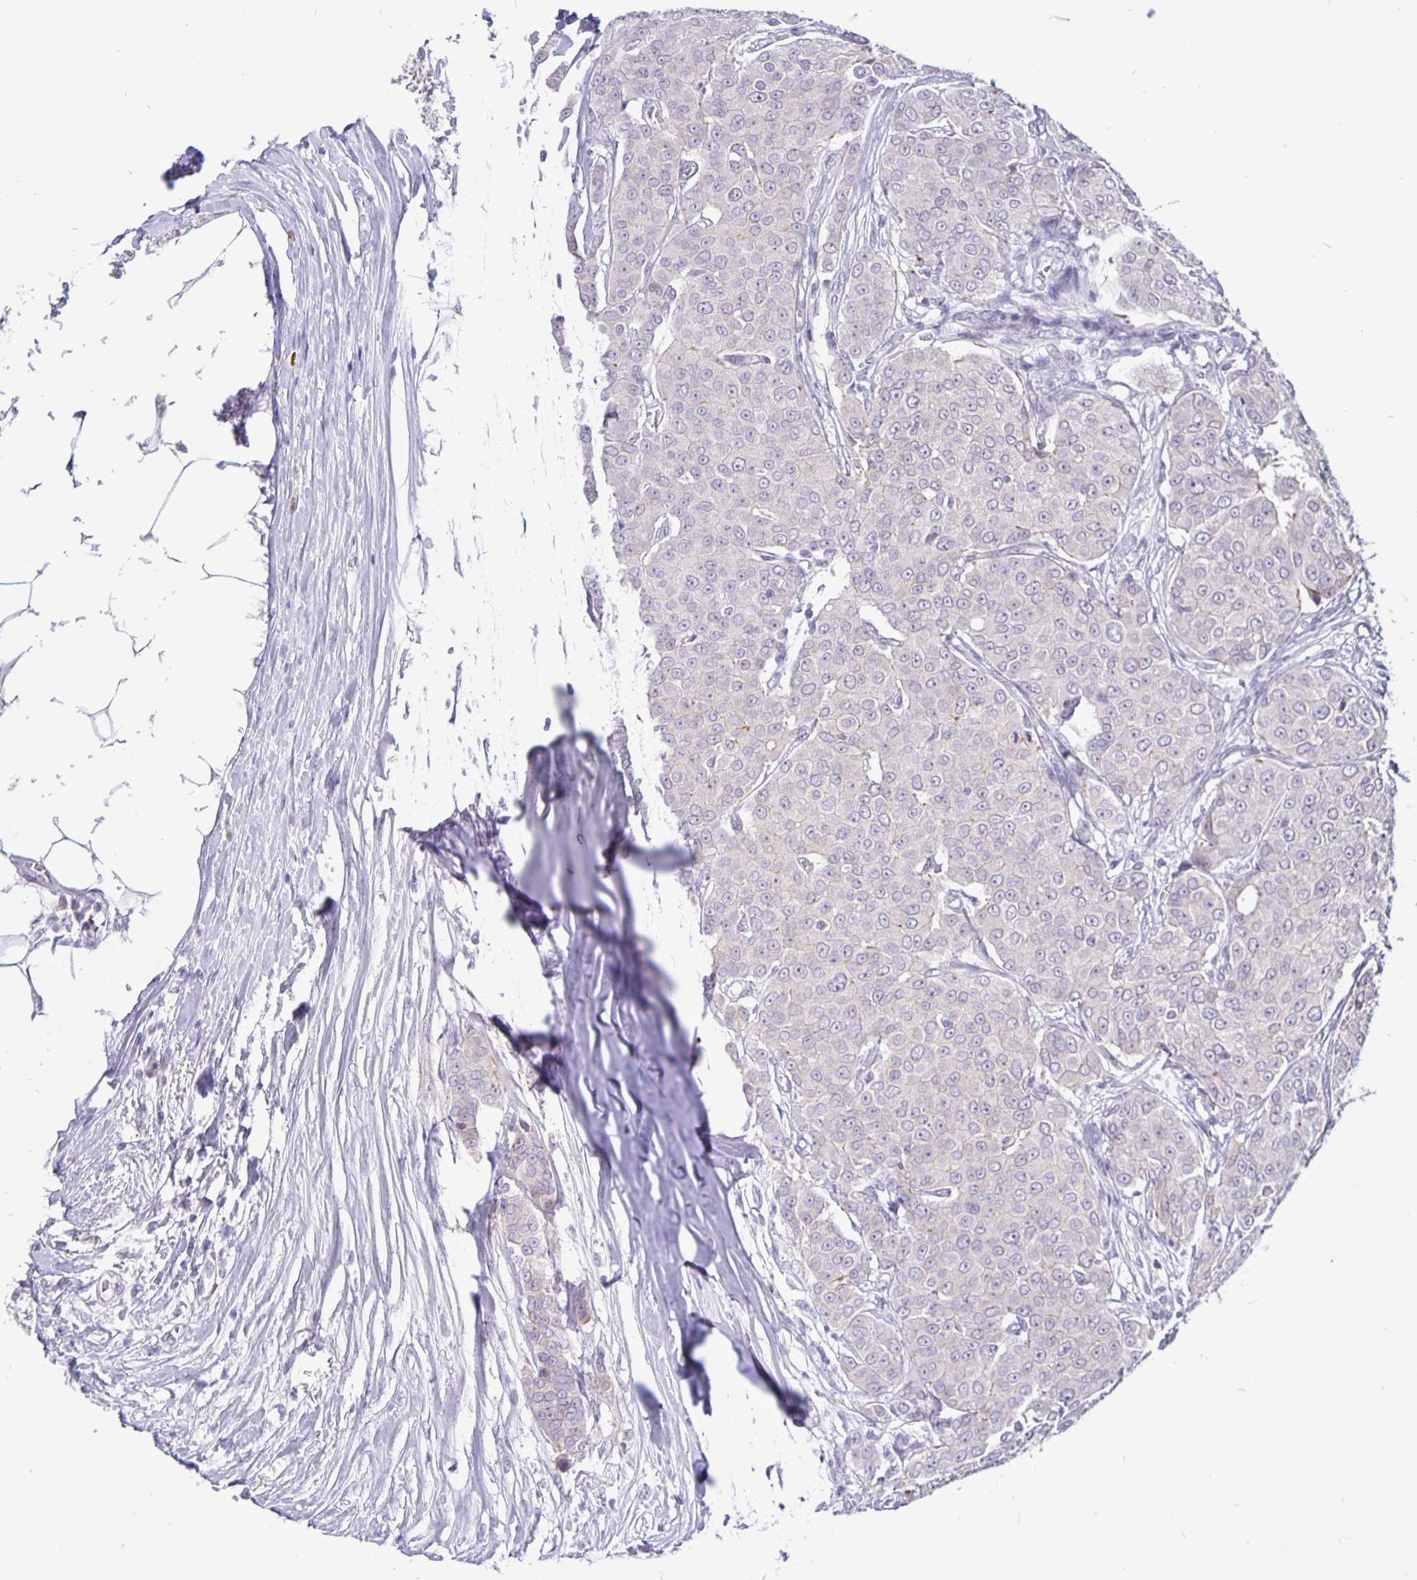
{"staining": {"intensity": "negative", "quantity": "none", "location": "none"}, "tissue": "breast cancer", "cell_type": "Tumor cells", "image_type": "cancer", "snomed": [{"axis": "morphology", "description": "Duct carcinoma"}, {"axis": "topography", "description": "Breast"}], "caption": "Tumor cells show no significant positivity in breast infiltrating ductal carcinoma.", "gene": "ERBB2", "patient": {"sex": "female", "age": 91}}